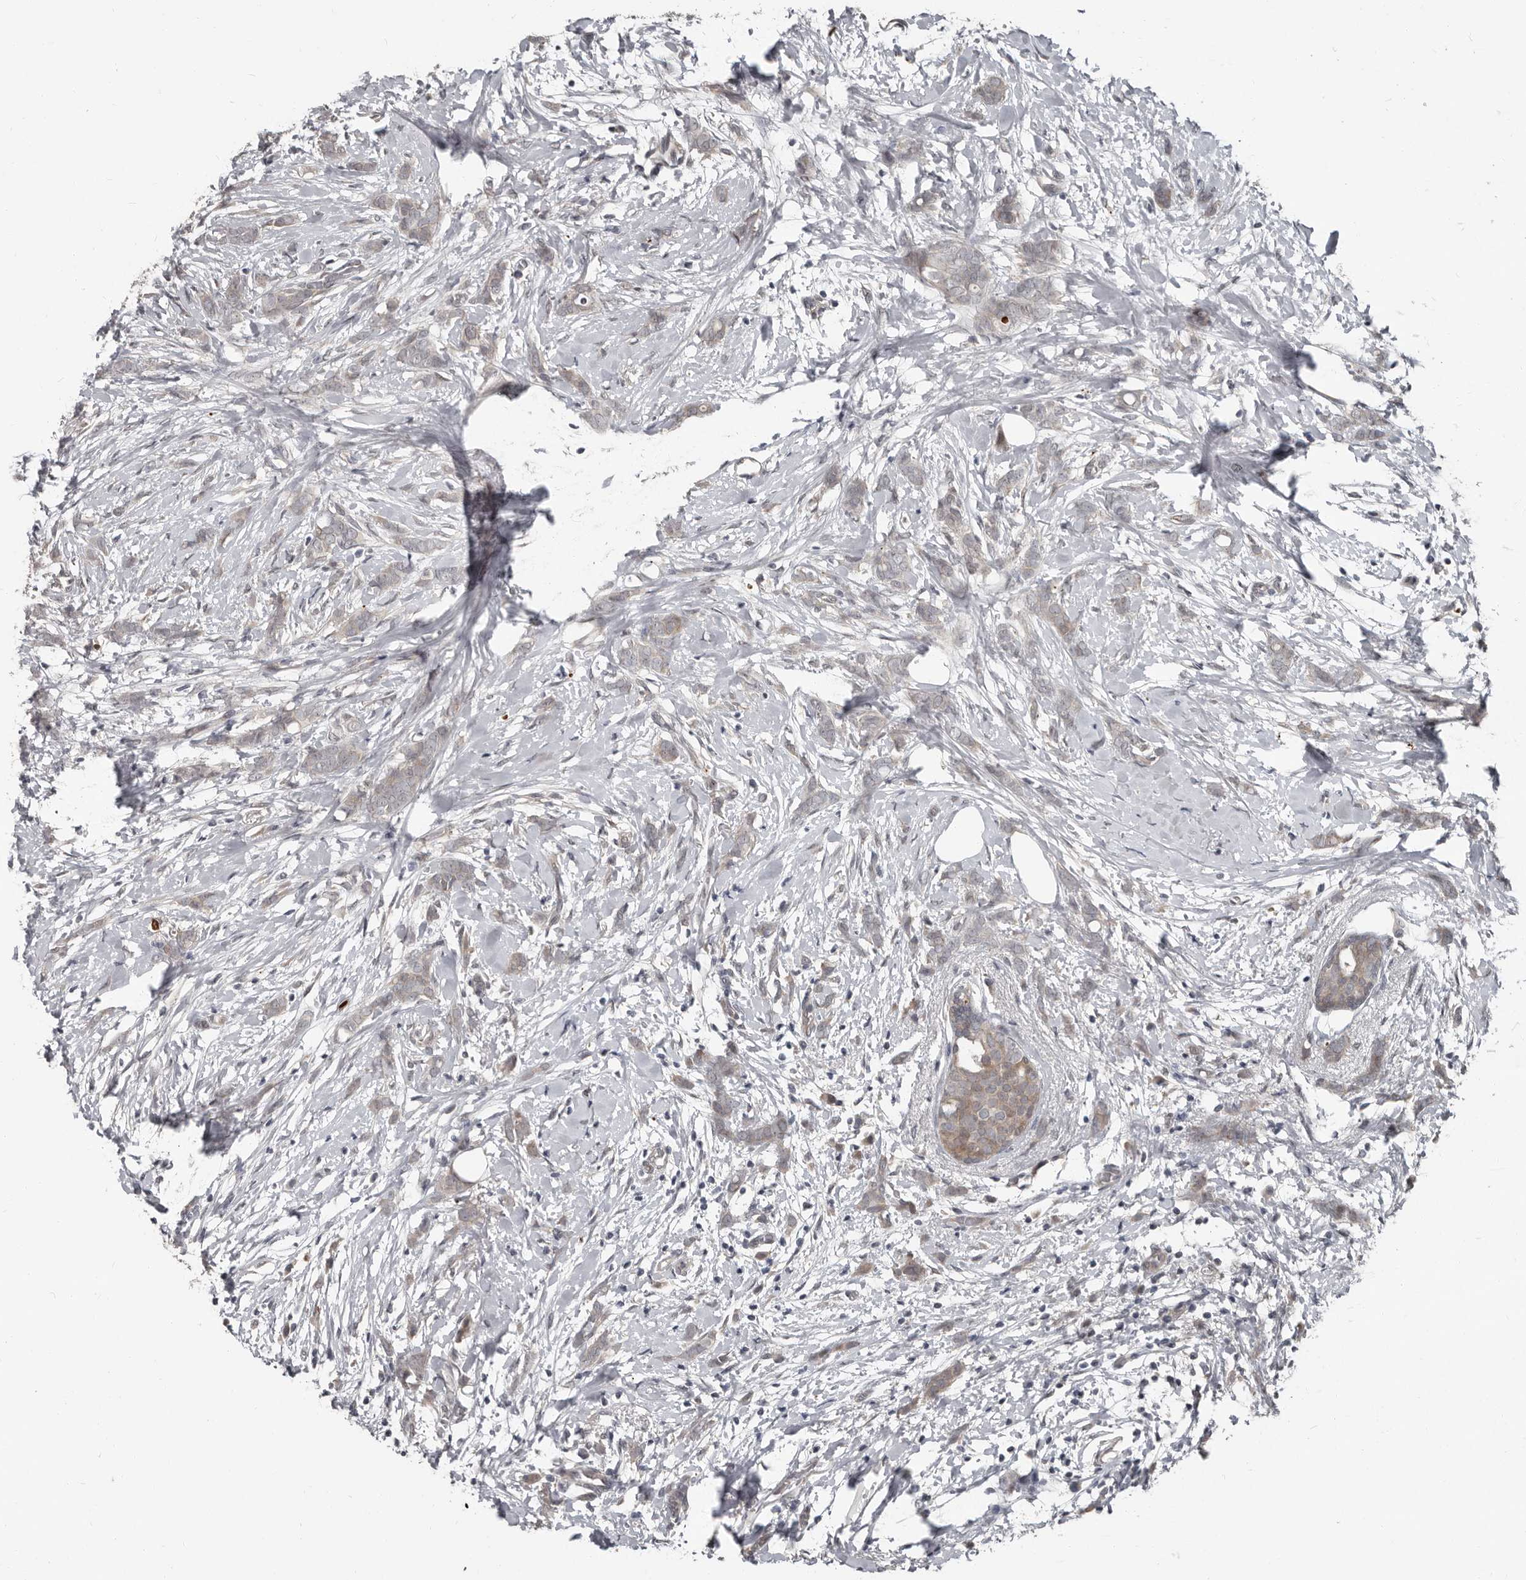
{"staining": {"intensity": "weak", "quantity": "25%-75%", "location": "cytoplasmic/membranous"}, "tissue": "breast cancer", "cell_type": "Tumor cells", "image_type": "cancer", "snomed": [{"axis": "morphology", "description": "Lobular carcinoma, in situ"}, {"axis": "morphology", "description": "Lobular carcinoma"}, {"axis": "topography", "description": "Breast"}], "caption": "The histopathology image demonstrates immunohistochemical staining of breast cancer (lobular carcinoma in situ). There is weak cytoplasmic/membranous expression is identified in approximately 25%-75% of tumor cells.", "gene": "APOL6", "patient": {"sex": "female", "age": 41}}